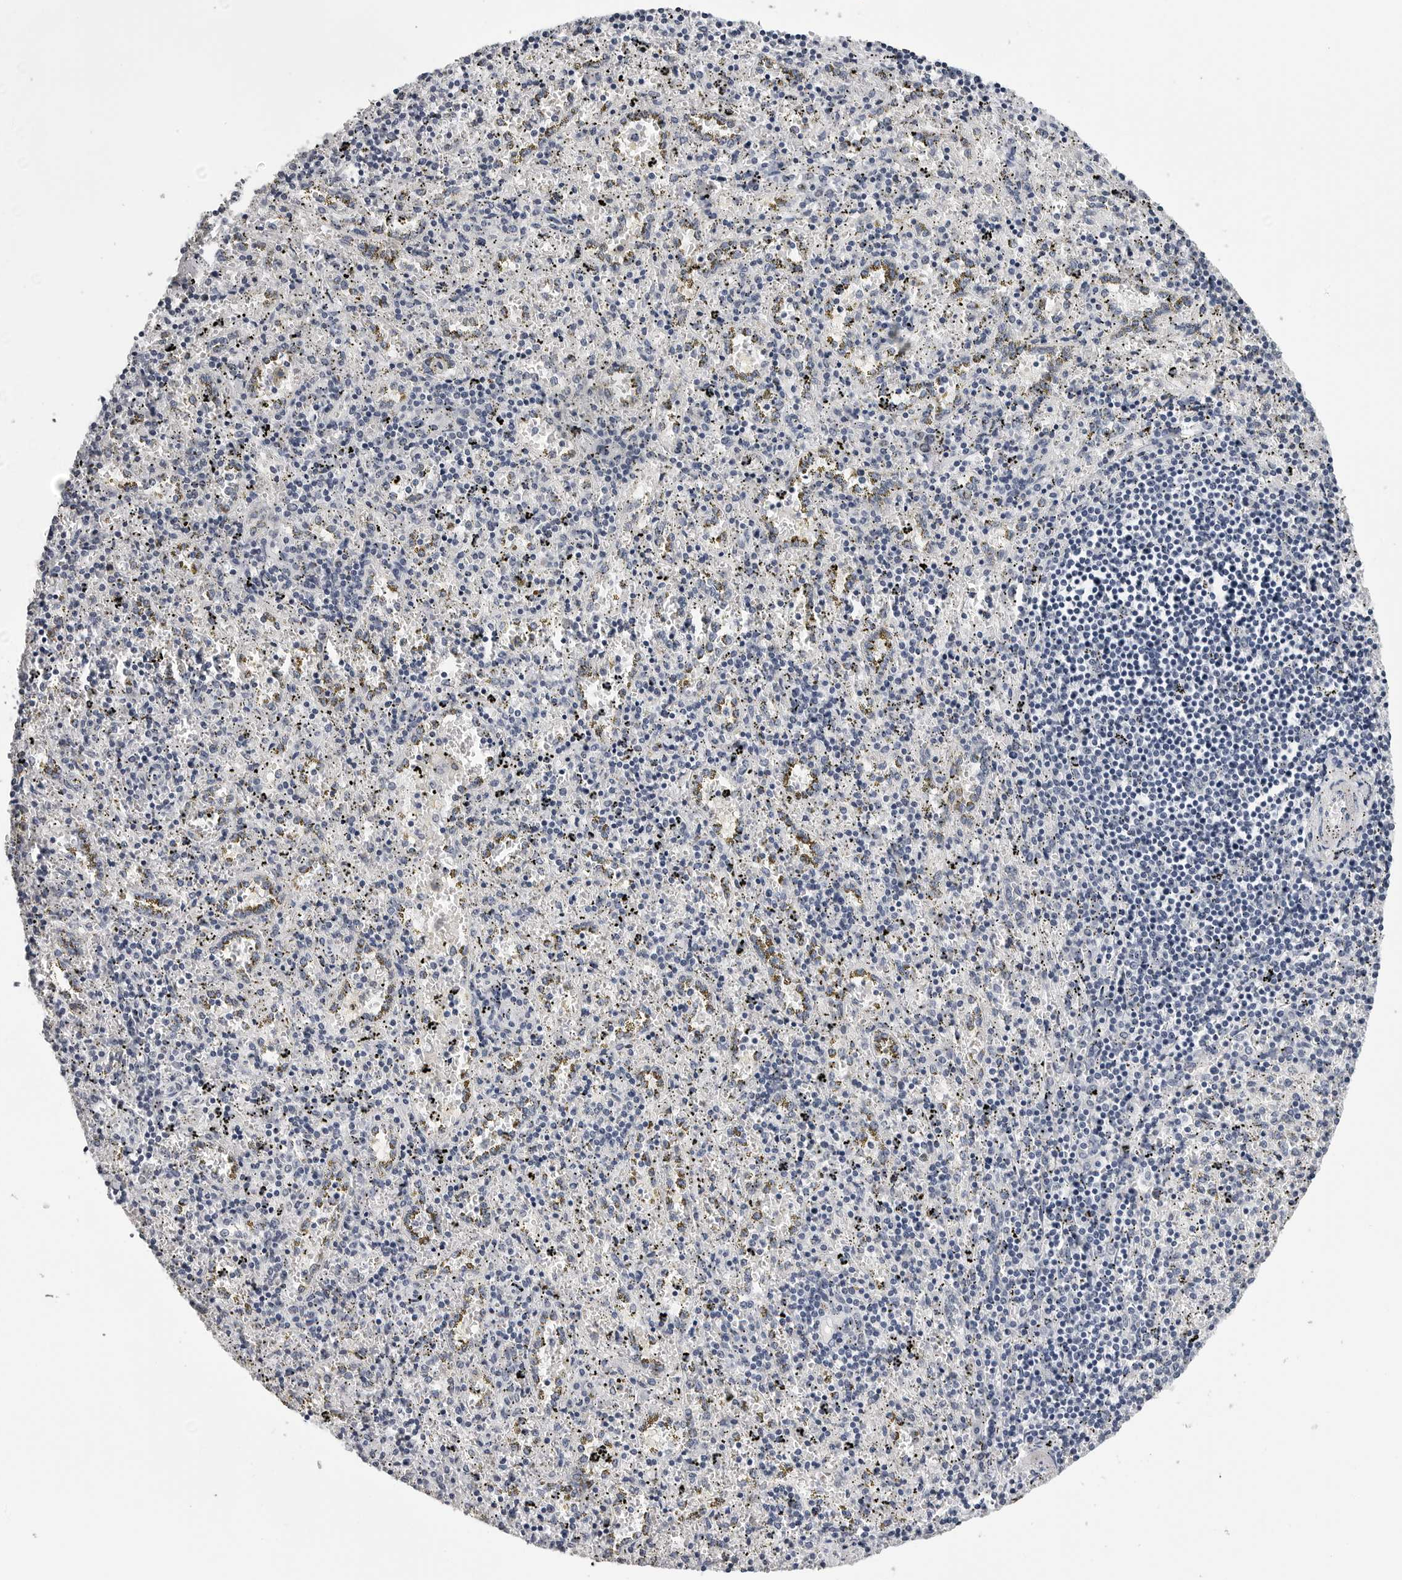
{"staining": {"intensity": "negative", "quantity": "none", "location": "none"}, "tissue": "spleen", "cell_type": "Cells in red pulp", "image_type": "normal", "snomed": [{"axis": "morphology", "description": "Normal tissue, NOS"}, {"axis": "topography", "description": "Spleen"}], "caption": "Photomicrograph shows no significant protein expression in cells in red pulp of unremarkable spleen. (DAB immunohistochemistry with hematoxylin counter stain).", "gene": "GNL2", "patient": {"sex": "male", "age": 11}}